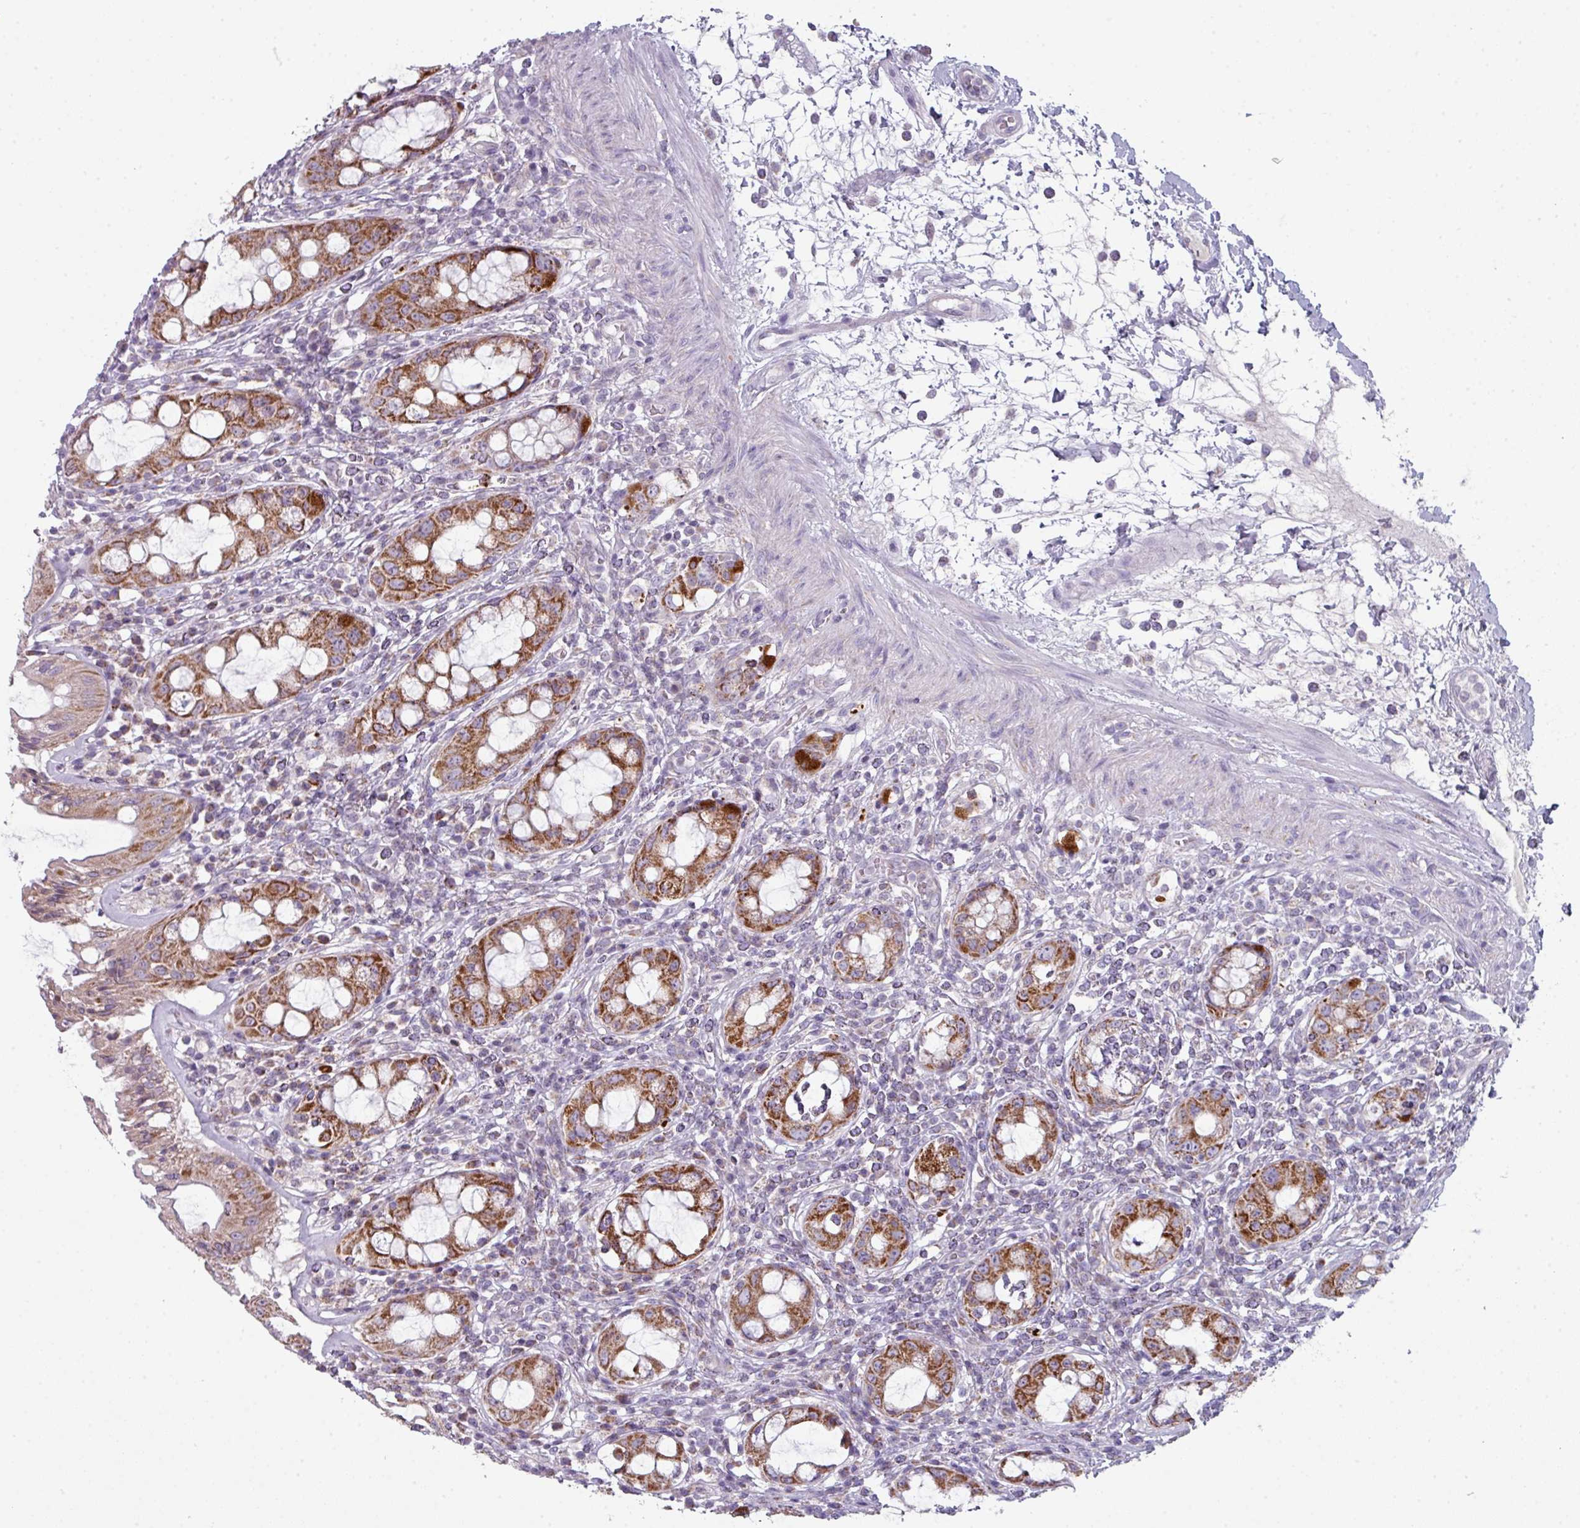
{"staining": {"intensity": "strong", "quantity": ">75%", "location": "cytoplasmic/membranous"}, "tissue": "rectum", "cell_type": "Glandular cells", "image_type": "normal", "snomed": [{"axis": "morphology", "description": "Normal tissue, NOS"}, {"axis": "topography", "description": "Rectum"}], "caption": "Rectum was stained to show a protein in brown. There is high levels of strong cytoplasmic/membranous expression in approximately >75% of glandular cells. (brown staining indicates protein expression, while blue staining denotes nuclei).", "gene": "ZNF615", "patient": {"sex": "female", "age": 57}}